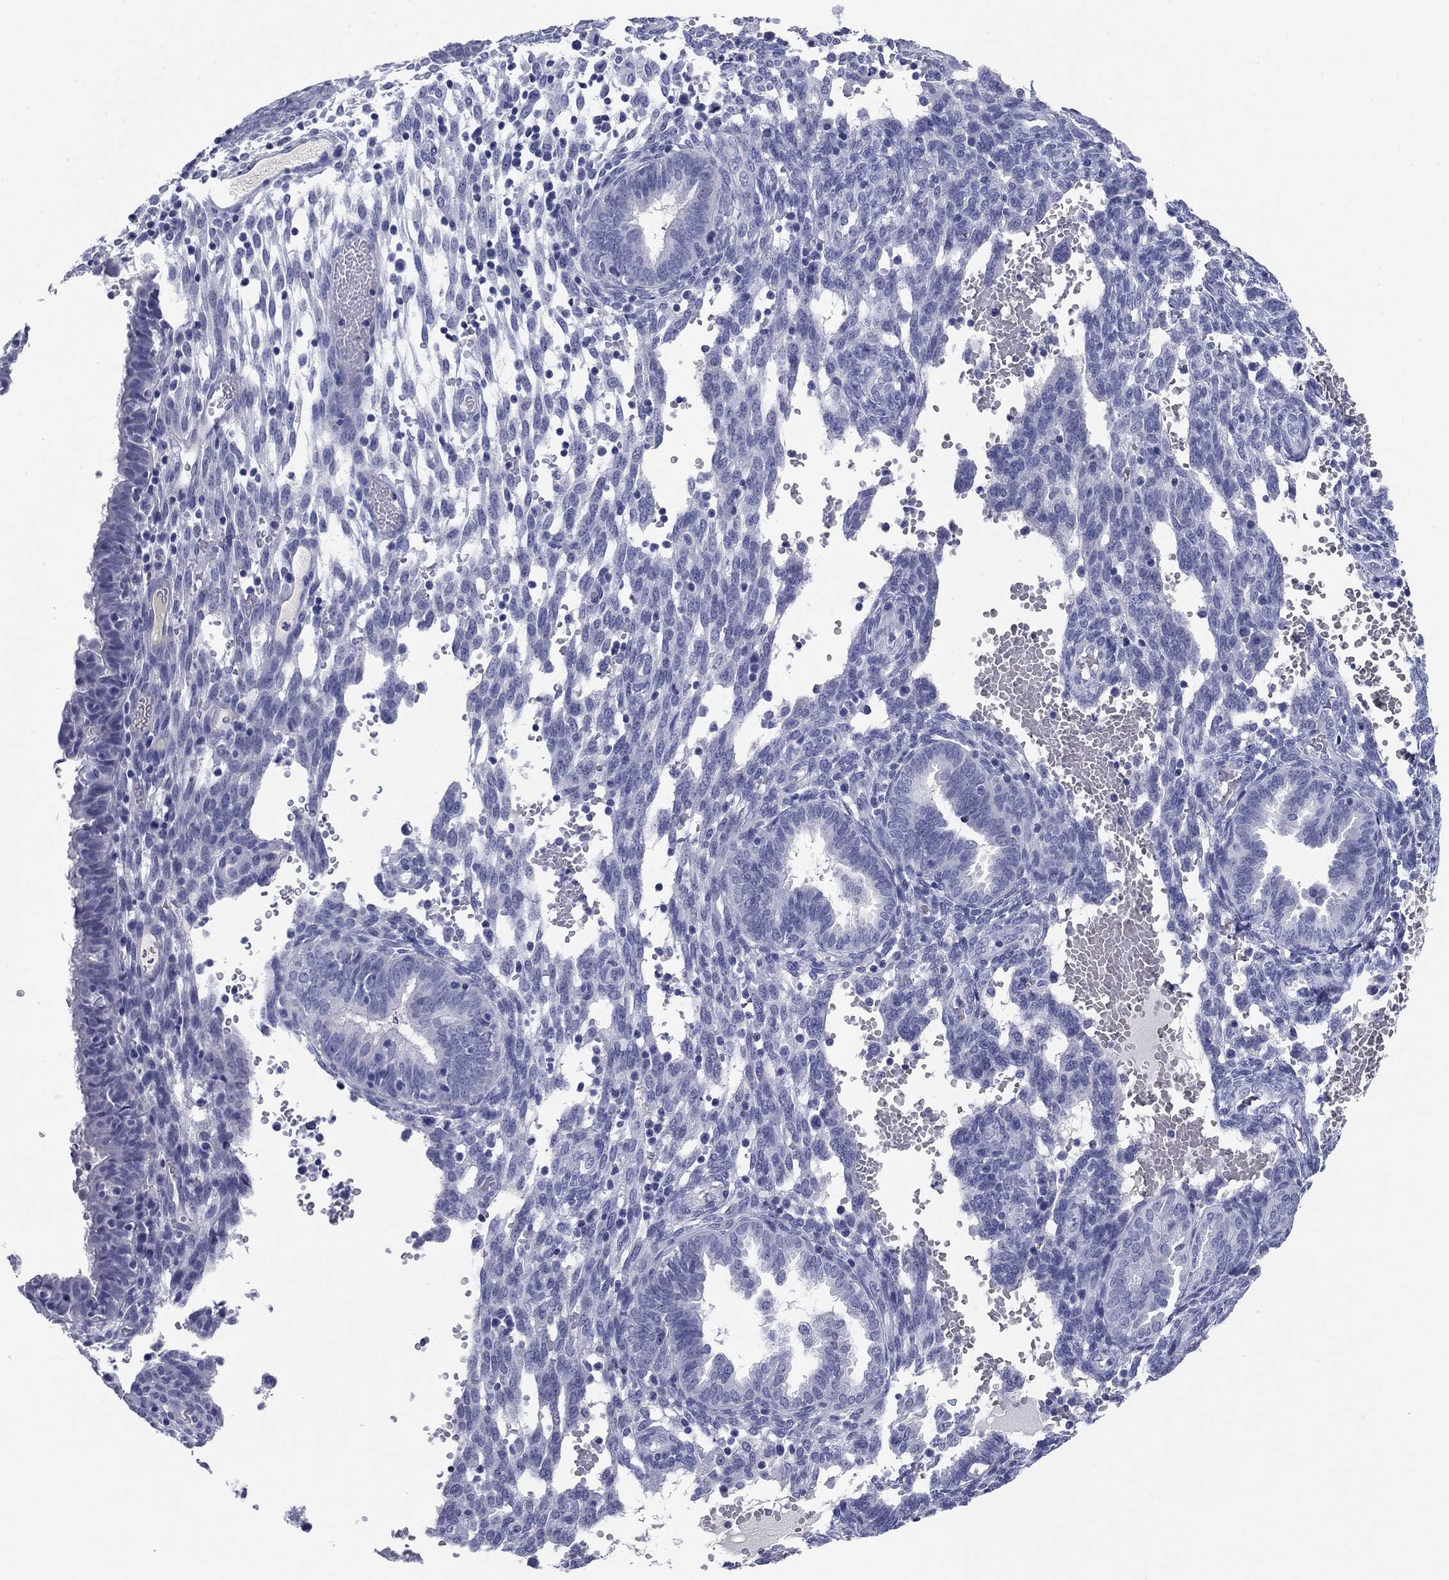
{"staining": {"intensity": "negative", "quantity": "none", "location": "none"}, "tissue": "endometrium", "cell_type": "Cells in endometrial stroma", "image_type": "normal", "snomed": [{"axis": "morphology", "description": "Normal tissue, NOS"}, {"axis": "topography", "description": "Endometrium"}], "caption": "Endometrium stained for a protein using IHC demonstrates no expression cells in endometrial stroma.", "gene": "KCNH1", "patient": {"sex": "female", "age": 42}}